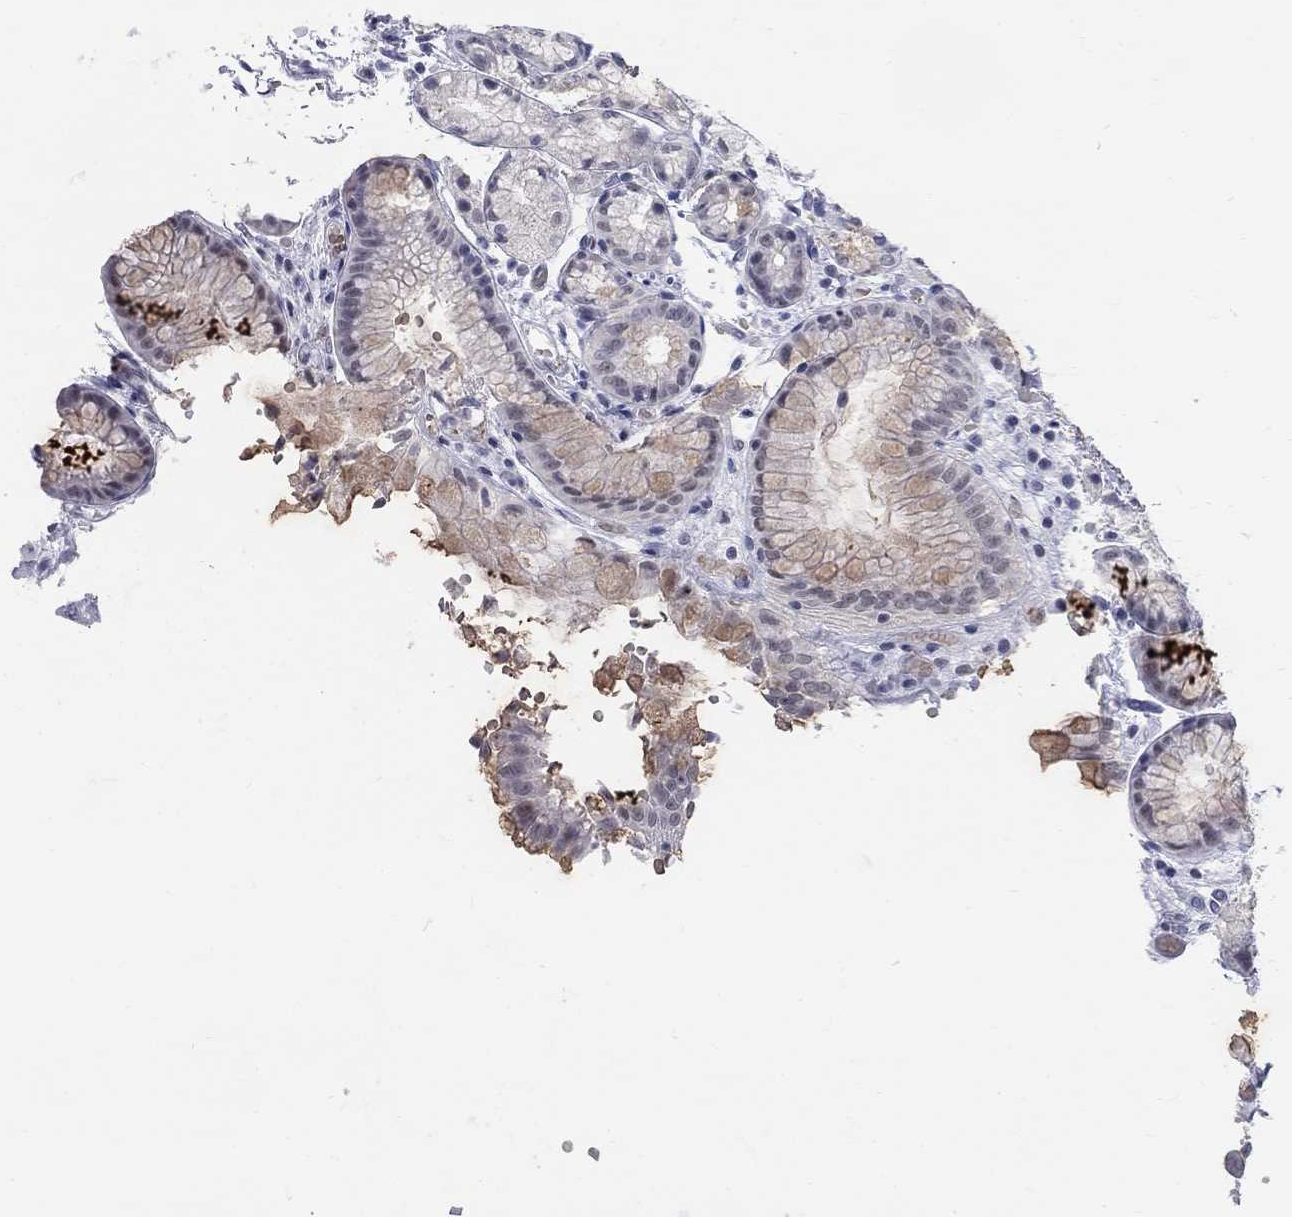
{"staining": {"intensity": "weak", "quantity": "<25%", "location": "cytoplasmic/membranous"}, "tissue": "stomach", "cell_type": "Glandular cells", "image_type": "normal", "snomed": [{"axis": "morphology", "description": "Normal tissue, NOS"}, {"axis": "topography", "description": "Stomach, upper"}], "caption": "The photomicrograph exhibits no staining of glandular cells in benign stomach. (DAB (3,3'-diaminobenzidine) immunohistochemistry (IHC) visualized using brightfield microscopy, high magnification).", "gene": "DMTN", "patient": {"sex": "male", "age": 72}}